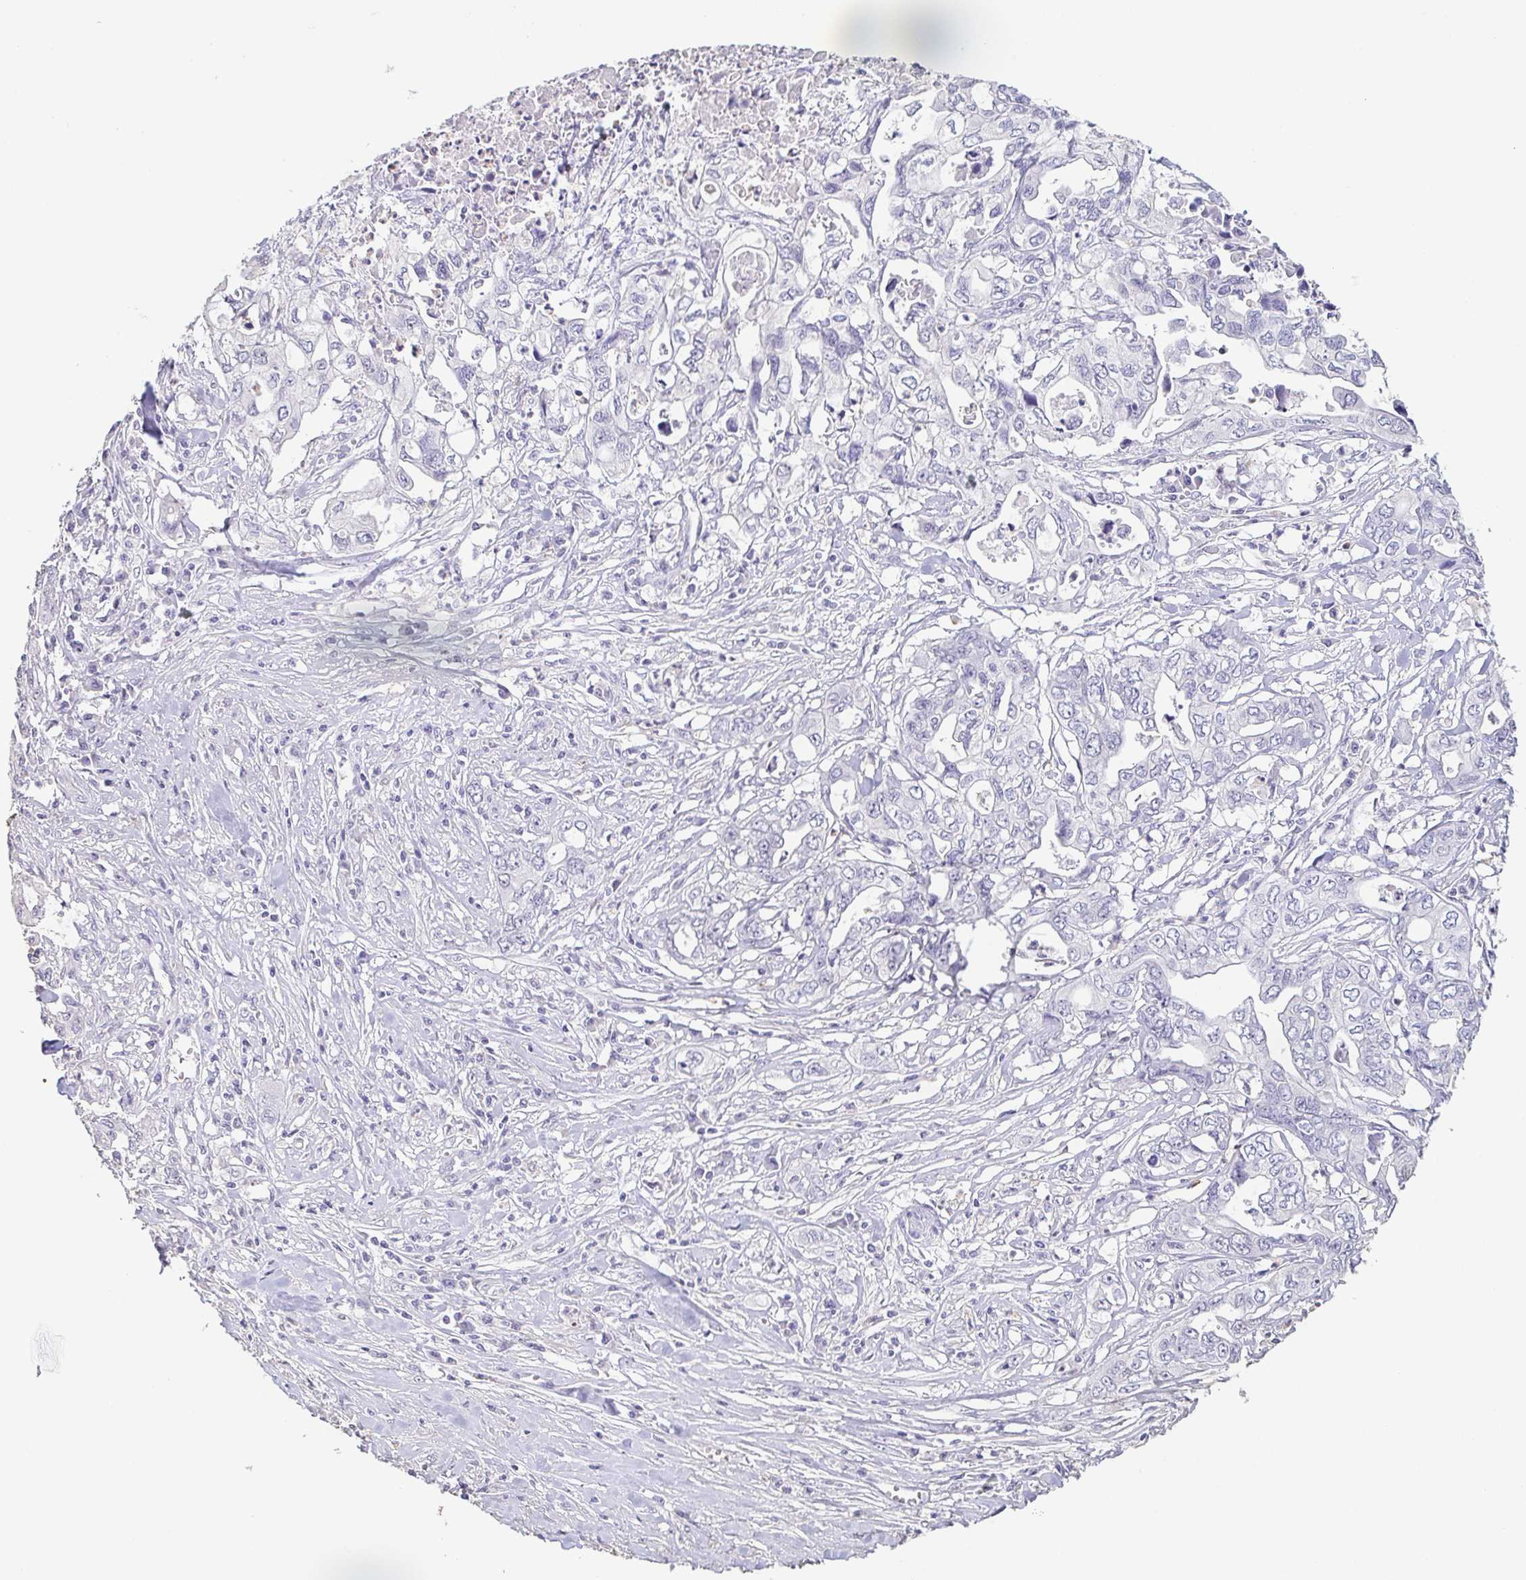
{"staining": {"intensity": "negative", "quantity": "none", "location": "none"}, "tissue": "pancreatic cancer", "cell_type": "Tumor cells", "image_type": "cancer", "snomed": [{"axis": "morphology", "description": "Adenocarcinoma, NOS"}, {"axis": "topography", "description": "Pancreas"}], "caption": "Immunohistochemistry (IHC) of human pancreatic cancer (adenocarcinoma) exhibits no staining in tumor cells.", "gene": "BPIFA2", "patient": {"sex": "male", "age": 68}}